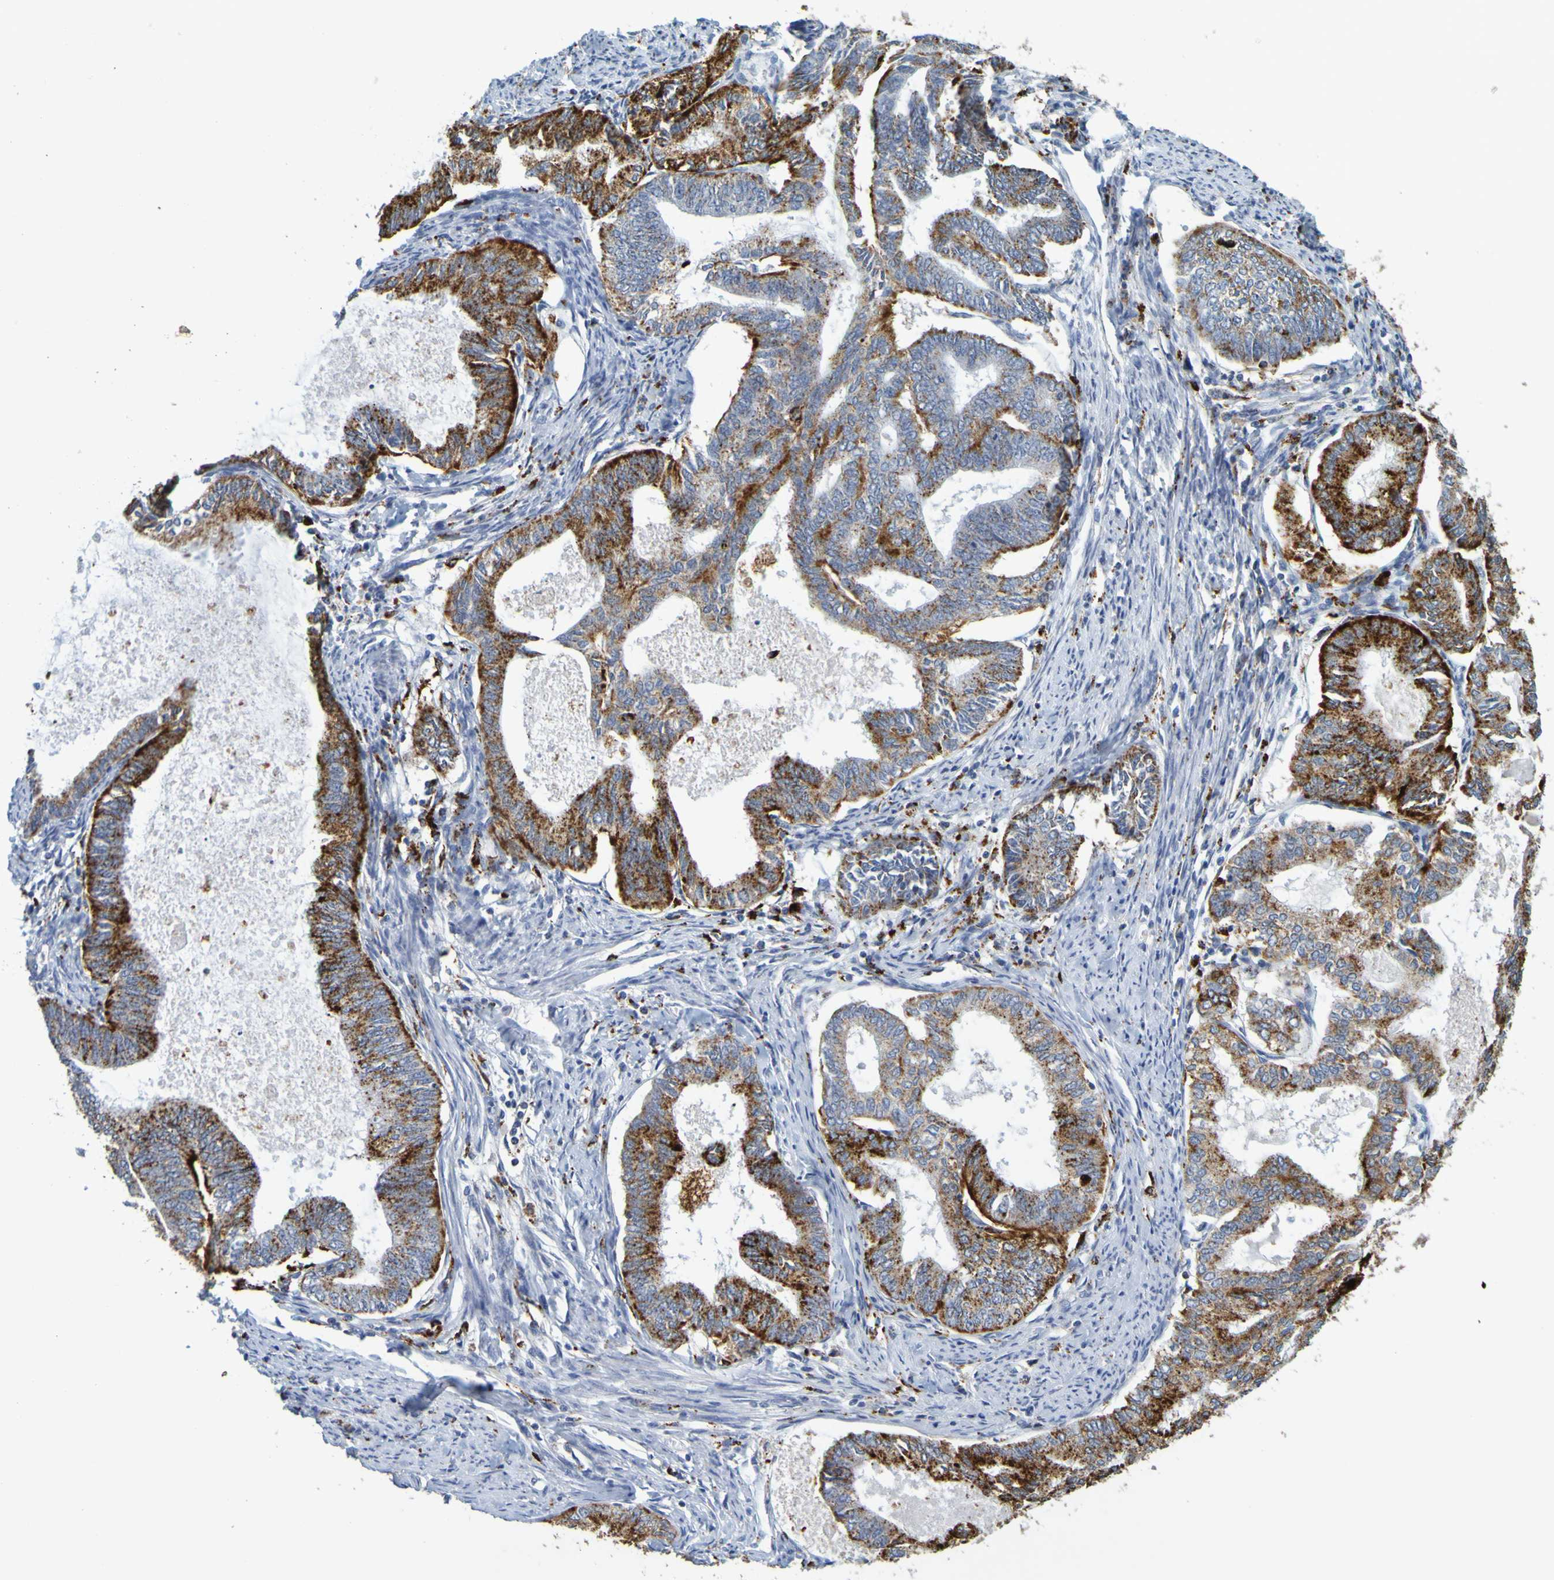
{"staining": {"intensity": "strong", "quantity": ">75%", "location": "cytoplasmic/membranous"}, "tissue": "endometrial cancer", "cell_type": "Tumor cells", "image_type": "cancer", "snomed": [{"axis": "morphology", "description": "Adenocarcinoma, NOS"}, {"axis": "topography", "description": "Endometrium"}], "caption": "DAB (3,3'-diaminobenzidine) immunohistochemical staining of human adenocarcinoma (endometrial) displays strong cytoplasmic/membranous protein staining in about >75% of tumor cells.", "gene": "TPH1", "patient": {"sex": "female", "age": 86}}